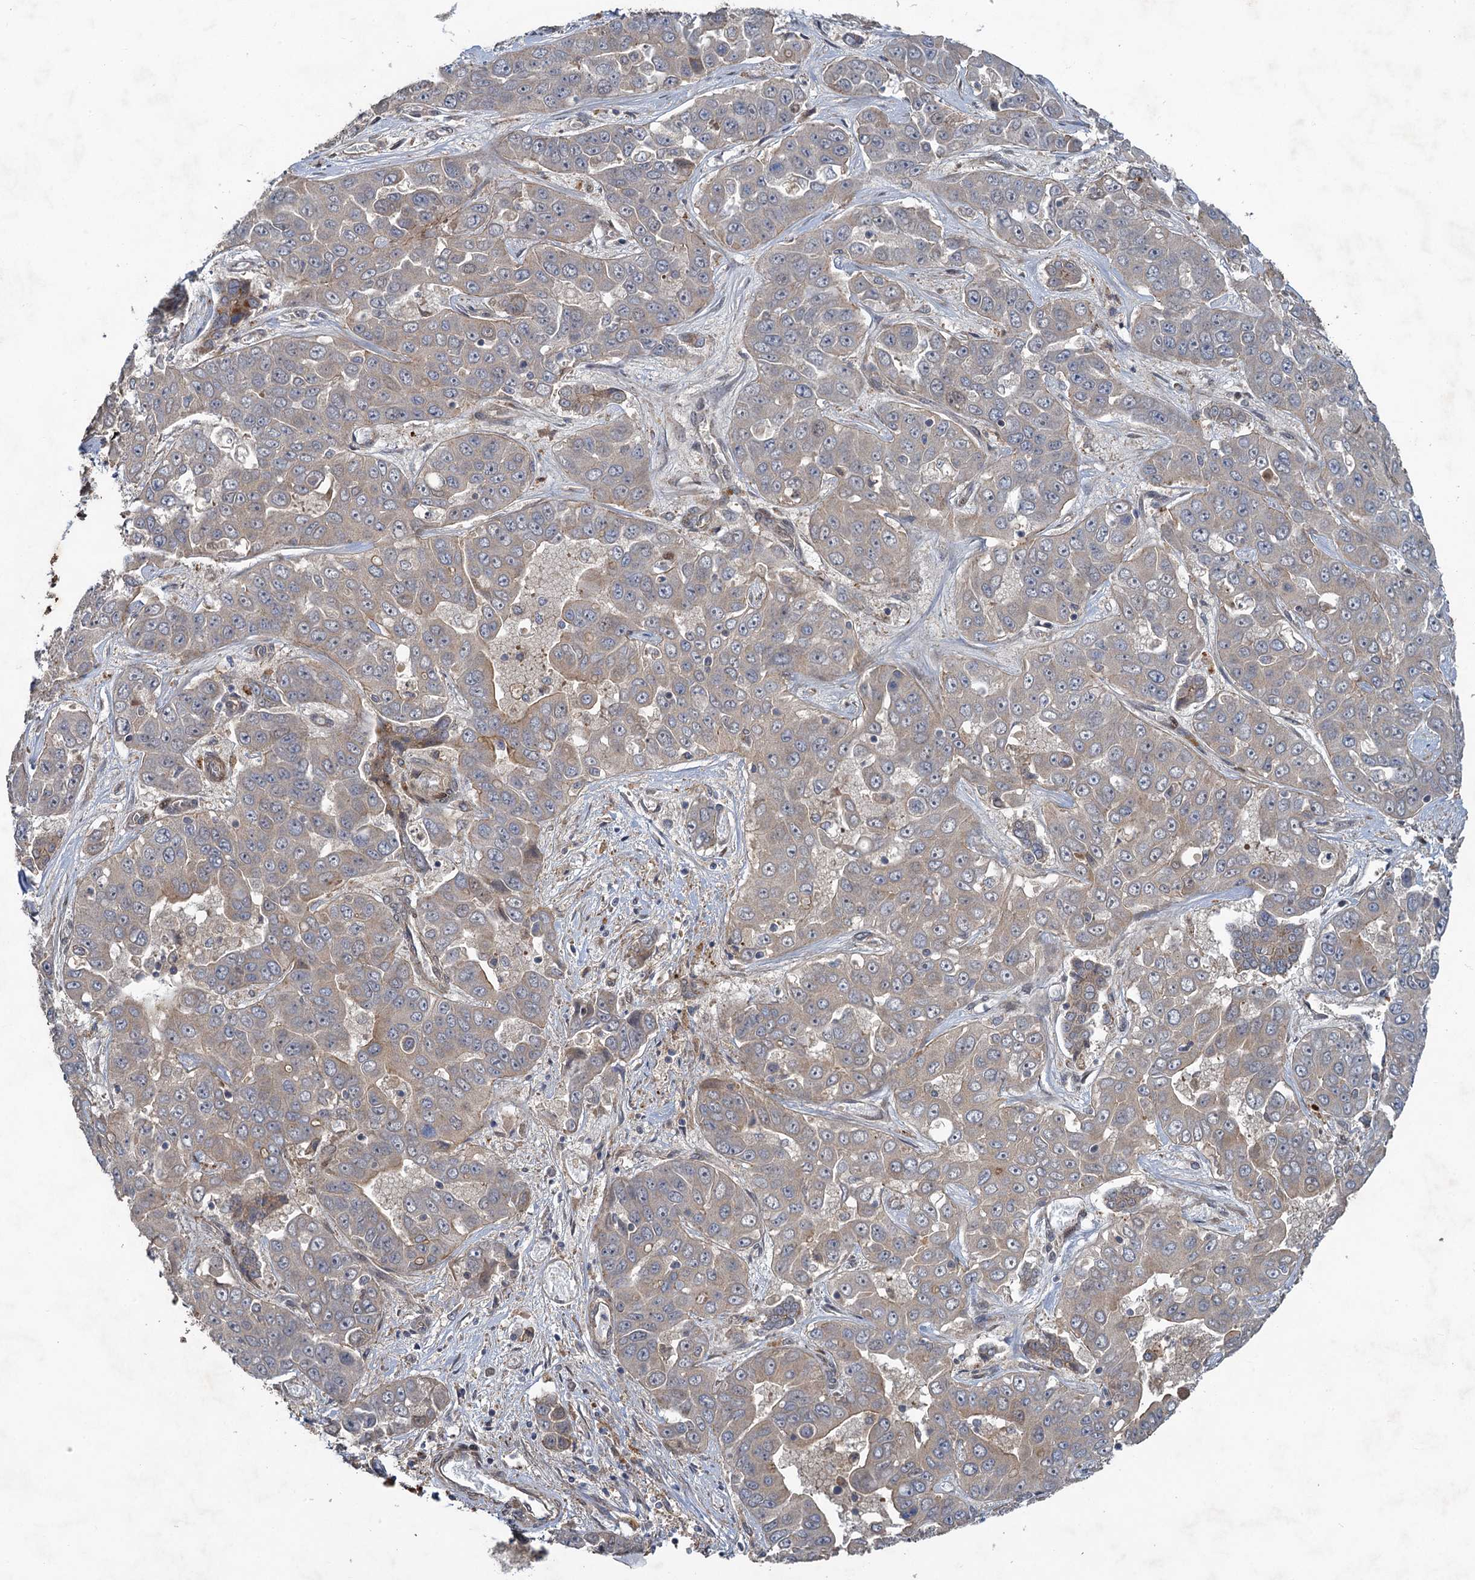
{"staining": {"intensity": "weak", "quantity": "<25%", "location": "cytoplasmic/membranous"}, "tissue": "liver cancer", "cell_type": "Tumor cells", "image_type": "cancer", "snomed": [{"axis": "morphology", "description": "Cholangiocarcinoma"}, {"axis": "topography", "description": "Liver"}], "caption": "There is no significant staining in tumor cells of liver cancer.", "gene": "NUDT22", "patient": {"sex": "female", "age": 52}}